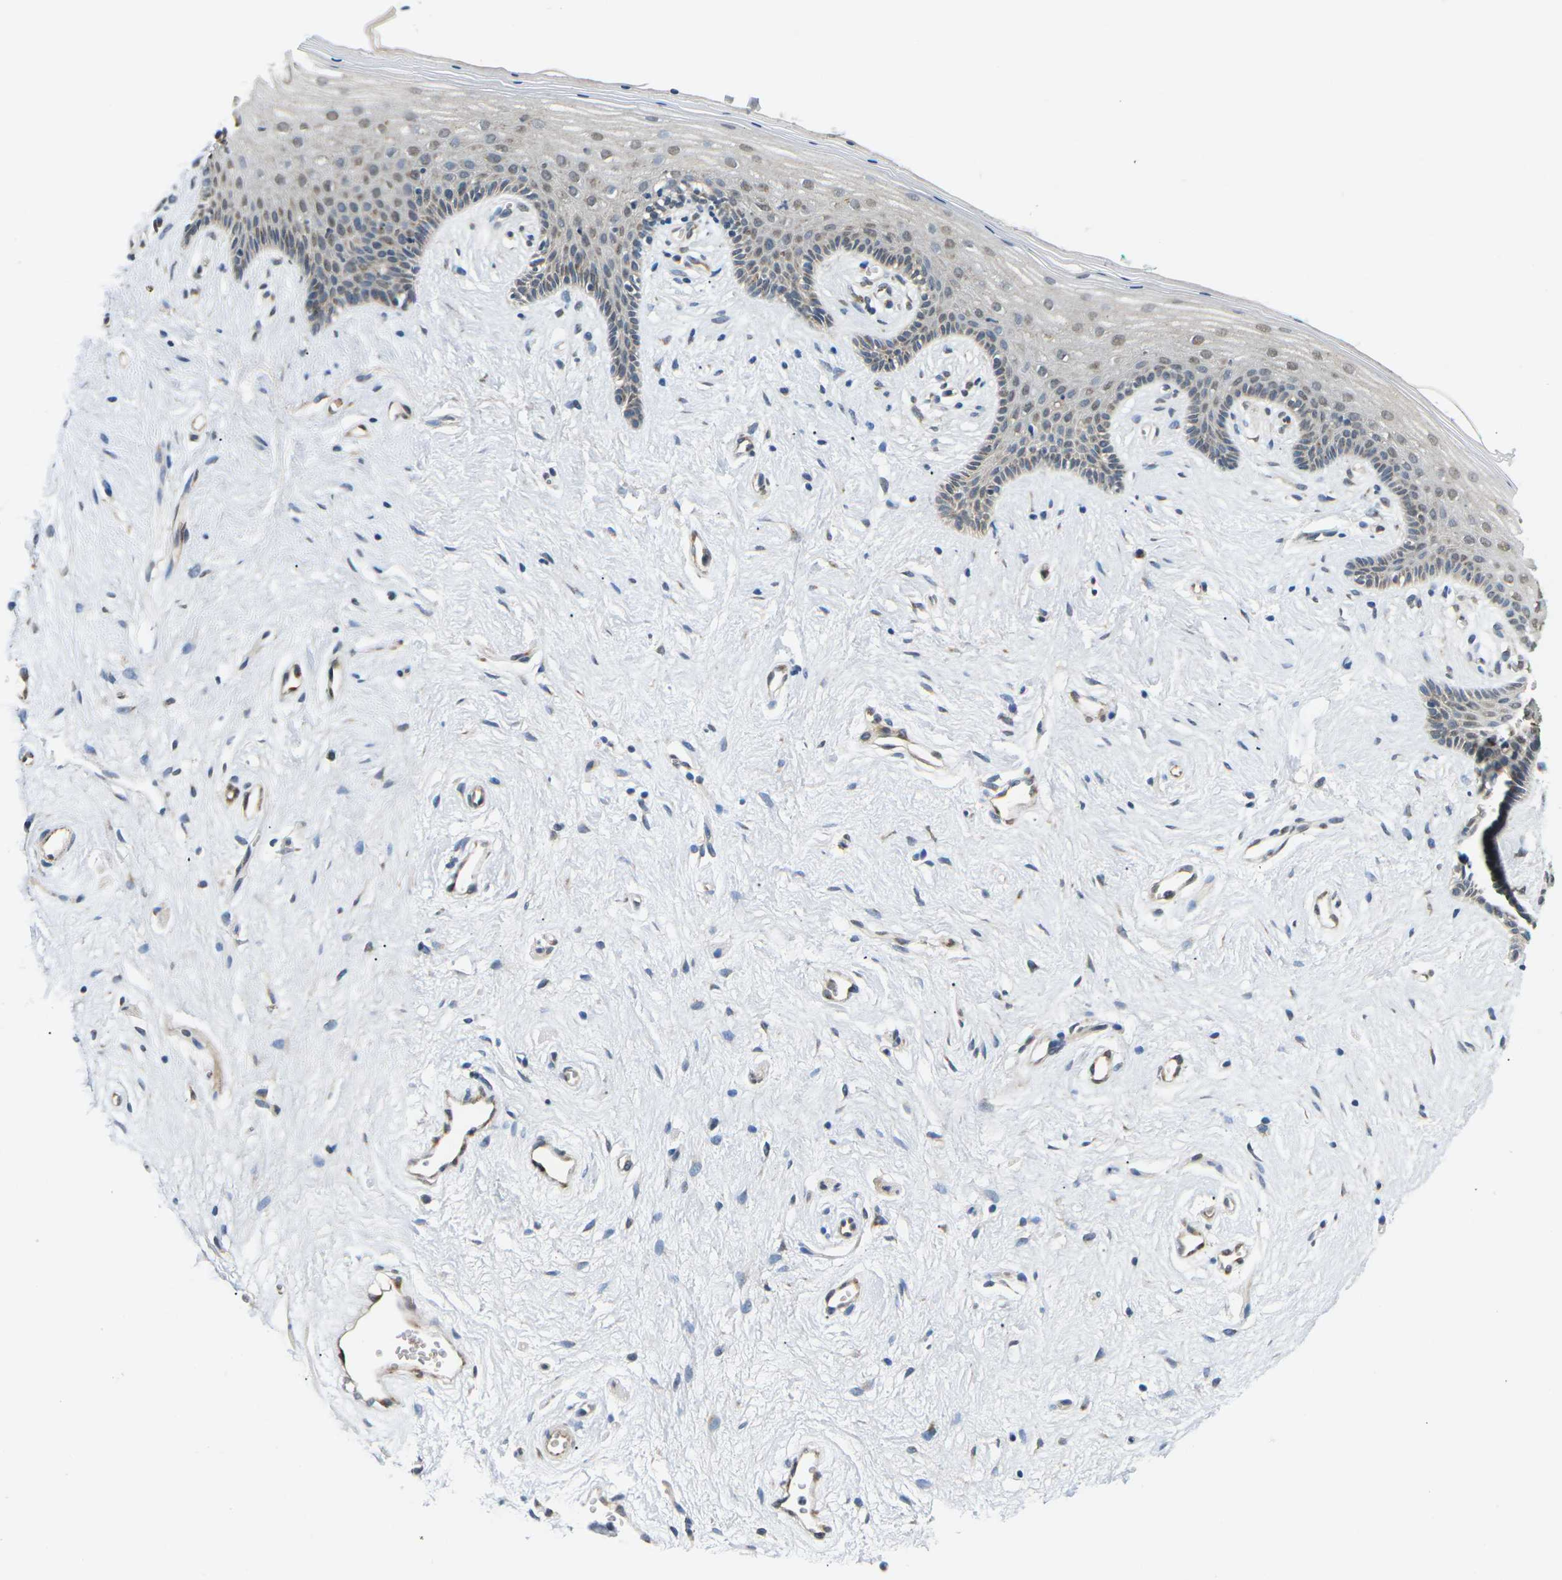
{"staining": {"intensity": "moderate", "quantity": "25%-75%", "location": "nuclear"}, "tissue": "vagina", "cell_type": "Squamous epithelial cells", "image_type": "normal", "snomed": [{"axis": "morphology", "description": "Normal tissue, NOS"}, {"axis": "topography", "description": "Vagina"}], "caption": "Unremarkable vagina displays moderate nuclear positivity in about 25%-75% of squamous epithelial cells, visualized by immunohistochemistry.", "gene": "ERBB4", "patient": {"sex": "female", "age": 44}}